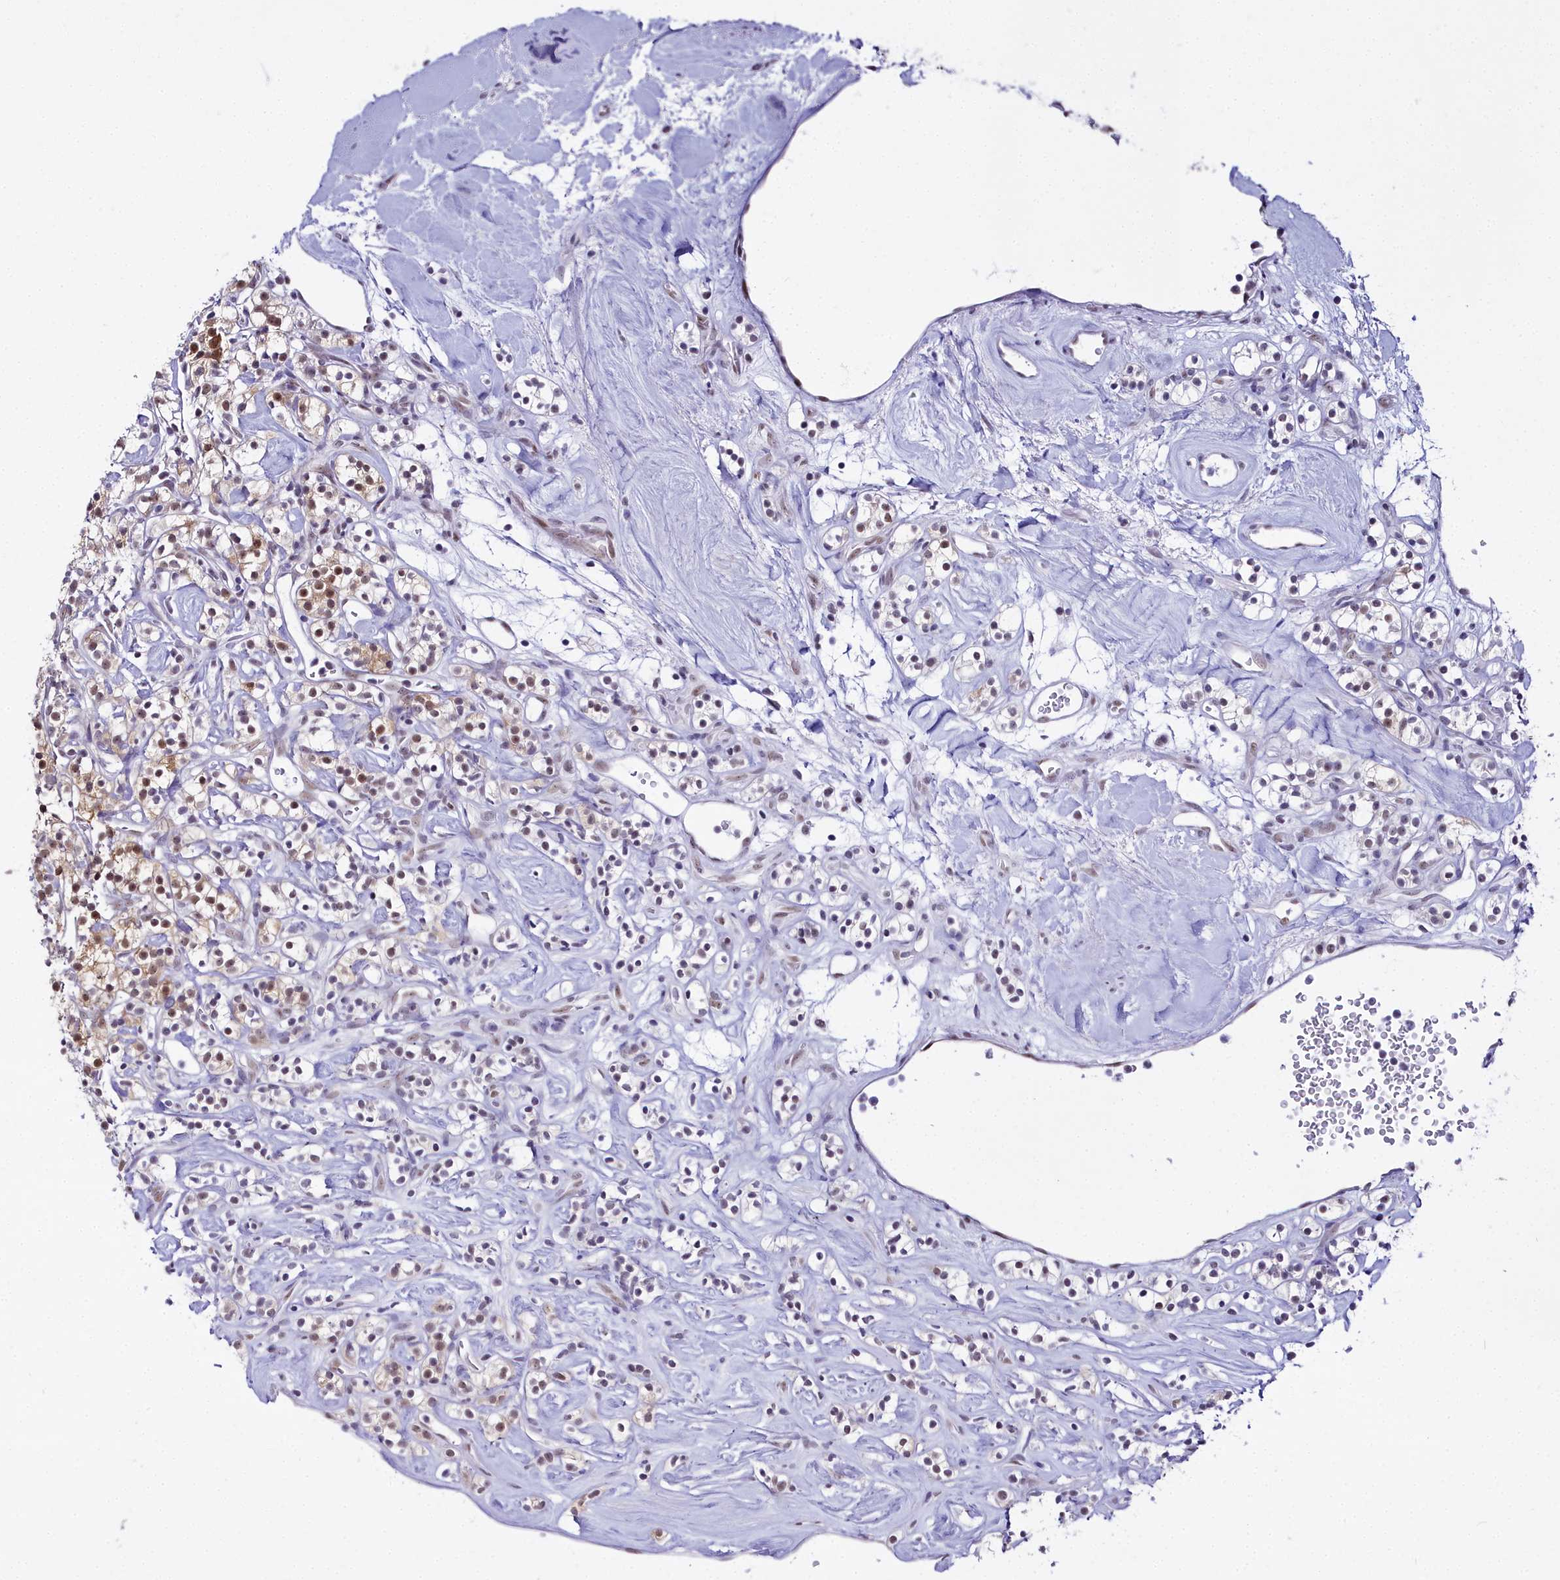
{"staining": {"intensity": "moderate", "quantity": "<25%", "location": "cytoplasmic/membranous,nuclear"}, "tissue": "renal cancer", "cell_type": "Tumor cells", "image_type": "cancer", "snomed": [{"axis": "morphology", "description": "Adenocarcinoma, NOS"}, {"axis": "topography", "description": "Kidney"}], "caption": "Renal cancer stained for a protein shows moderate cytoplasmic/membranous and nuclear positivity in tumor cells.", "gene": "RBM12", "patient": {"sex": "male", "age": 77}}